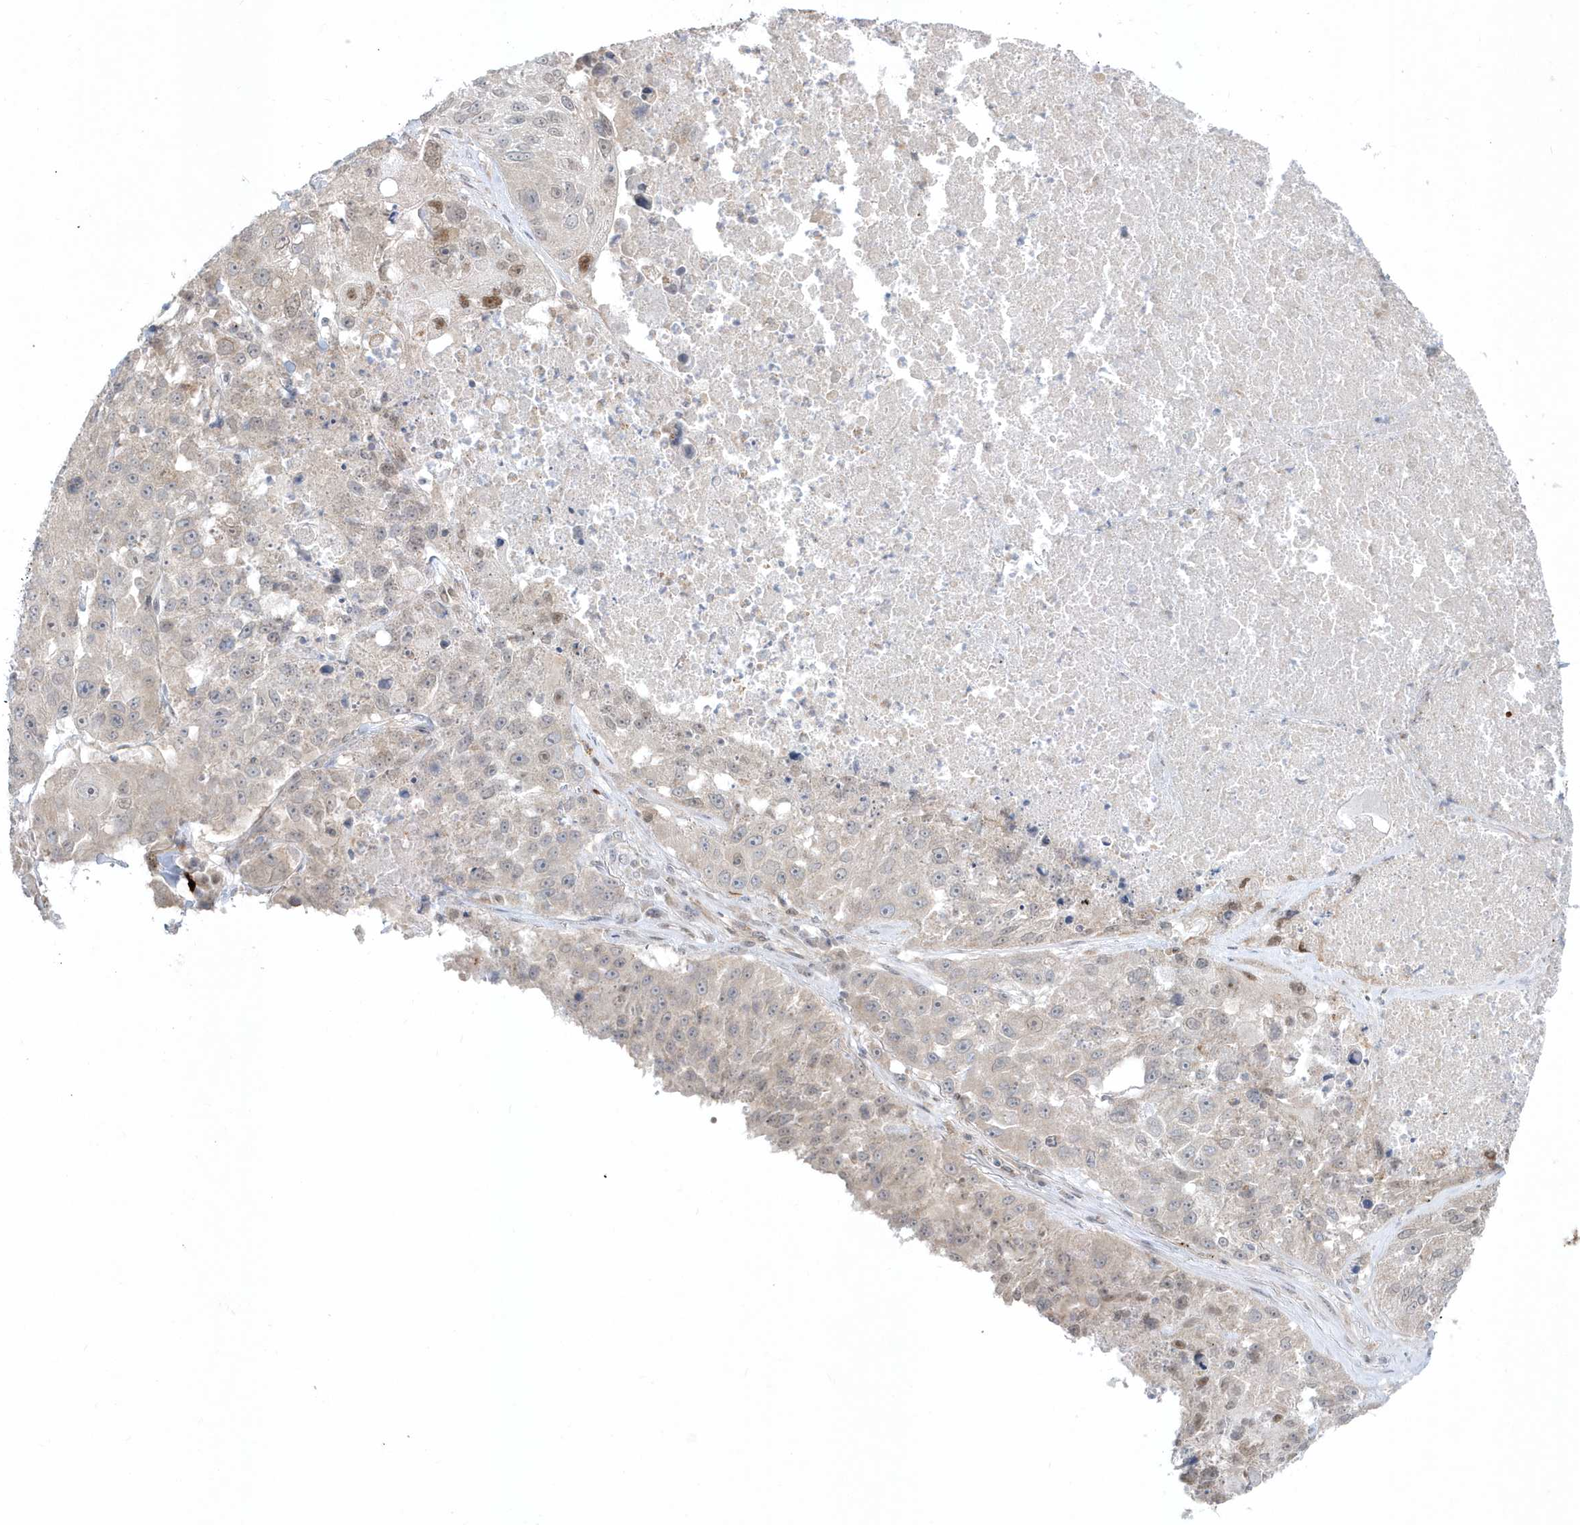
{"staining": {"intensity": "negative", "quantity": "none", "location": "none"}, "tissue": "lung cancer", "cell_type": "Tumor cells", "image_type": "cancer", "snomed": [{"axis": "morphology", "description": "Squamous cell carcinoma, NOS"}, {"axis": "topography", "description": "Lung"}], "caption": "Immunohistochemistry (IHC) micrograph of human lung cancer stained for a protein (brown), which shows no staining in tumor cells. Nuclei are stained in blue.", "gene": "DHX57", "patient": {"sex": "male", "age": 61}}